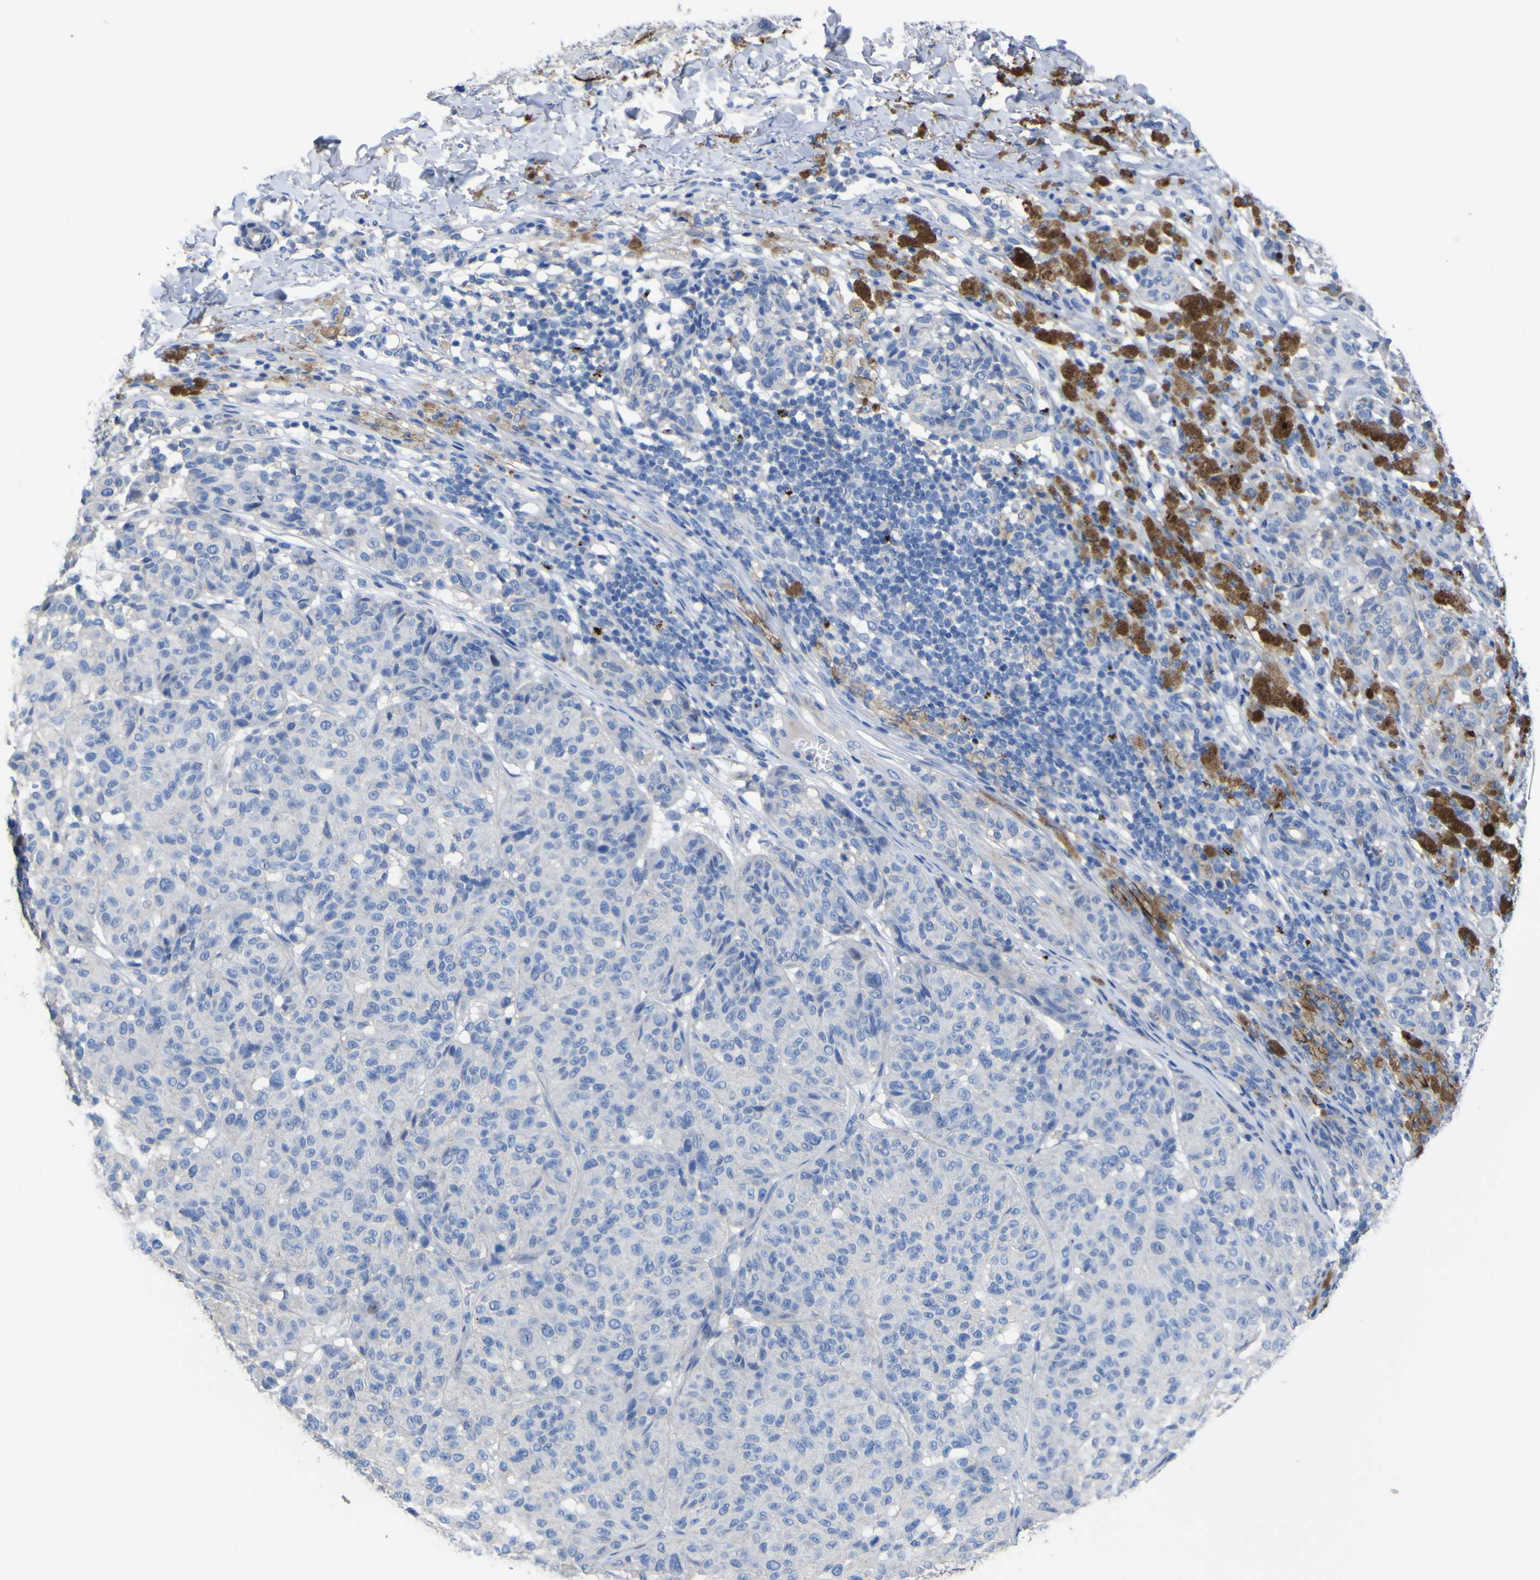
{"staining": {"intensity": "negative", "quantity": "none", "location": "none"}, "tissue": "melanoma", "cell_type": "Tumor cells", "image_type": "cancer", "snomed": [{"axis": "morphology", "description": "Malignant melanoma, NOS"}, {"axis": "topography", "description": "Skin"}], "caption": "Immunohistochemistry (IHC) histopathology image of human malignant melanoma stained for a protein (brown), which displays no positivity in tumor cells.", "gene": "AGO4", "patient": {"sex": "female", "age": 46}}